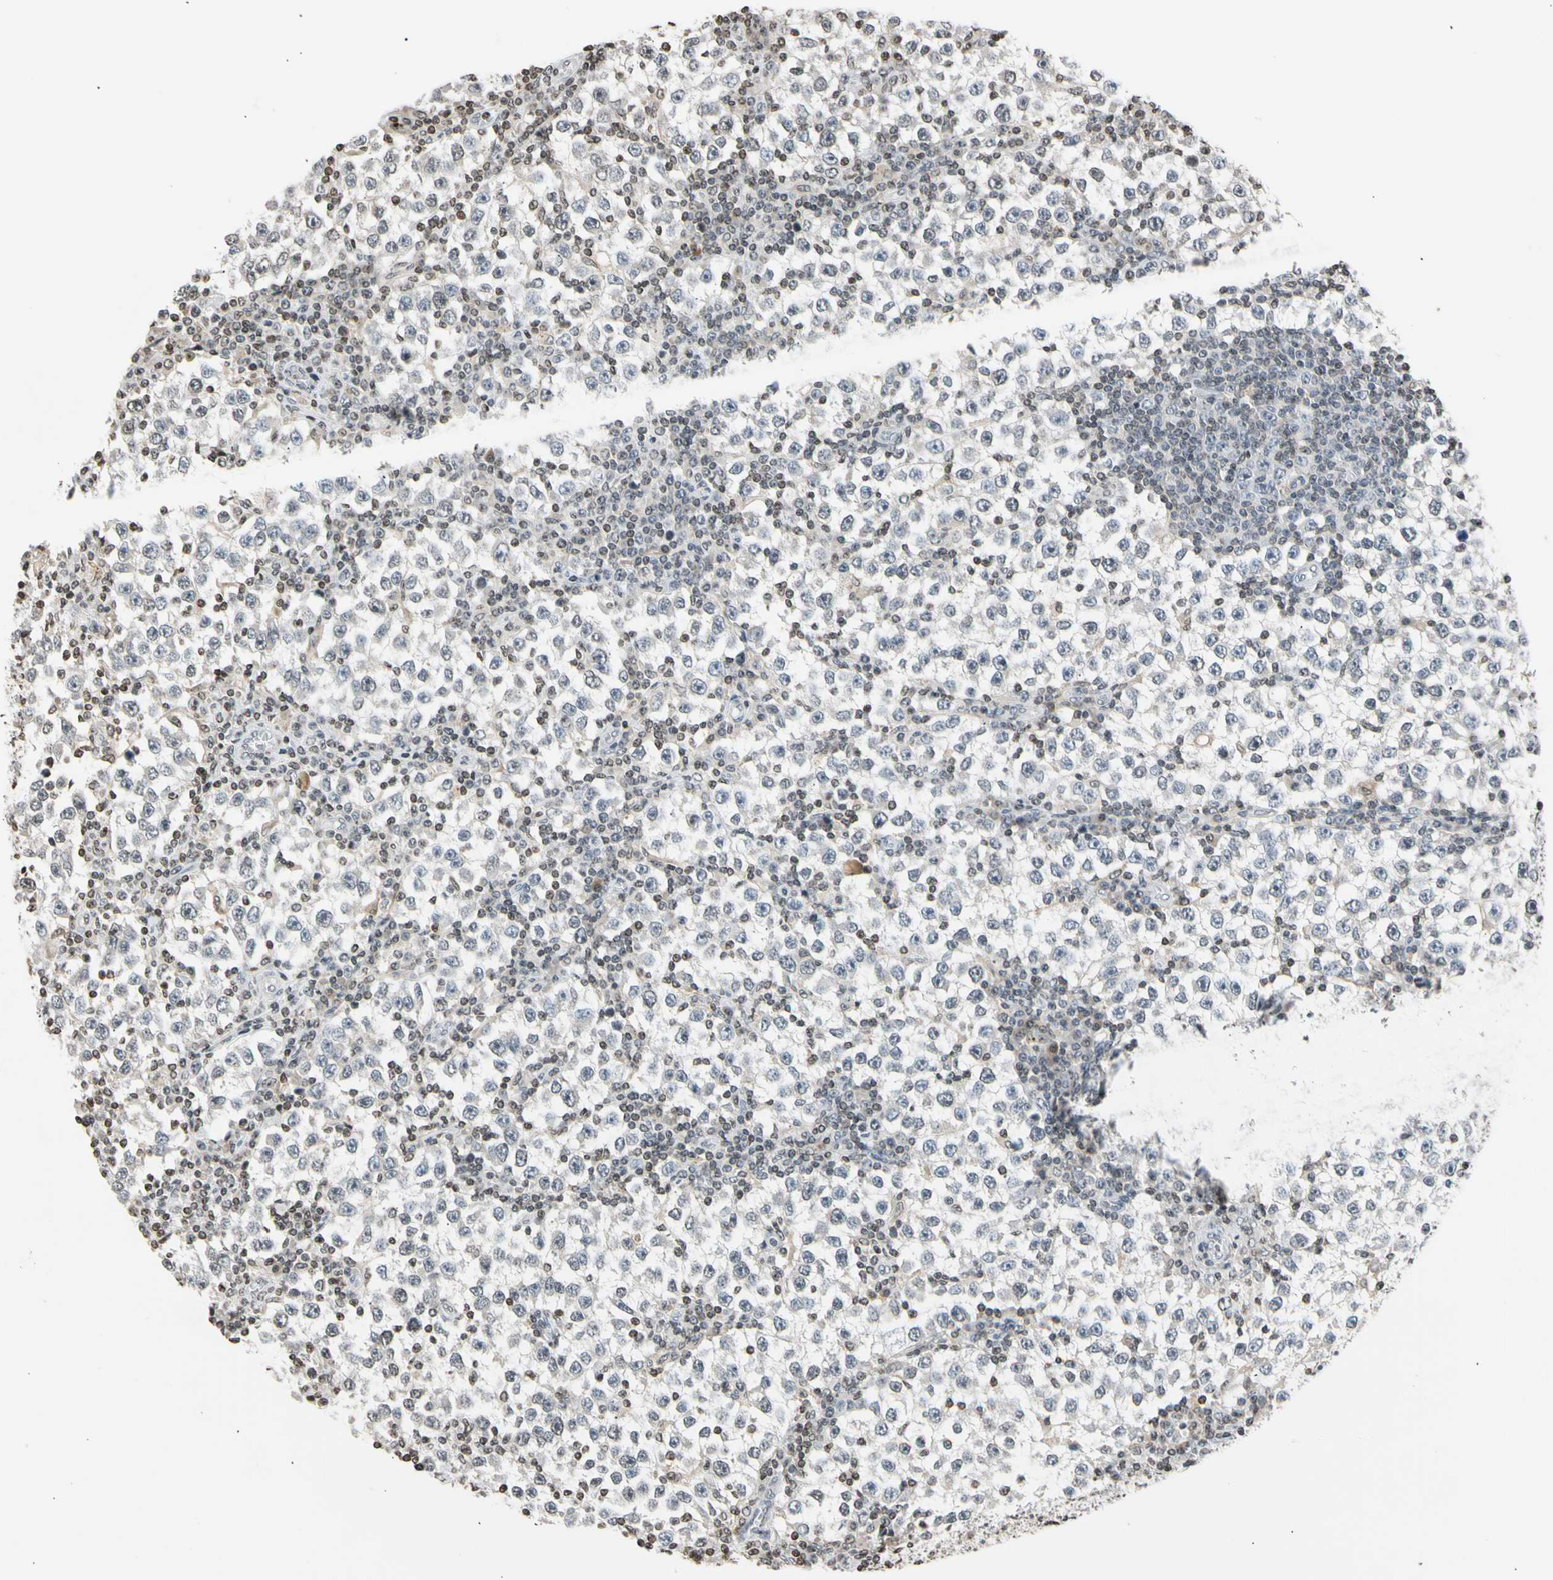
{"staining": {"intensity": "negative", "quantity": "none", "location": "none"}, "tissue": "testis cancer", "cell_type": "Tumor cells", "image_type": "cancer", "snomed": [{"axis": "morphology", "description": "Seminoma, NOS"}, {"axis": "topography", "description": "Testis"}], "caption": "Immunohistochemical staining of human testis seminoma displays no significant expression in tumor cells.", "gene": "GPX4", "patient": {"sex": "male", "age": 65}}